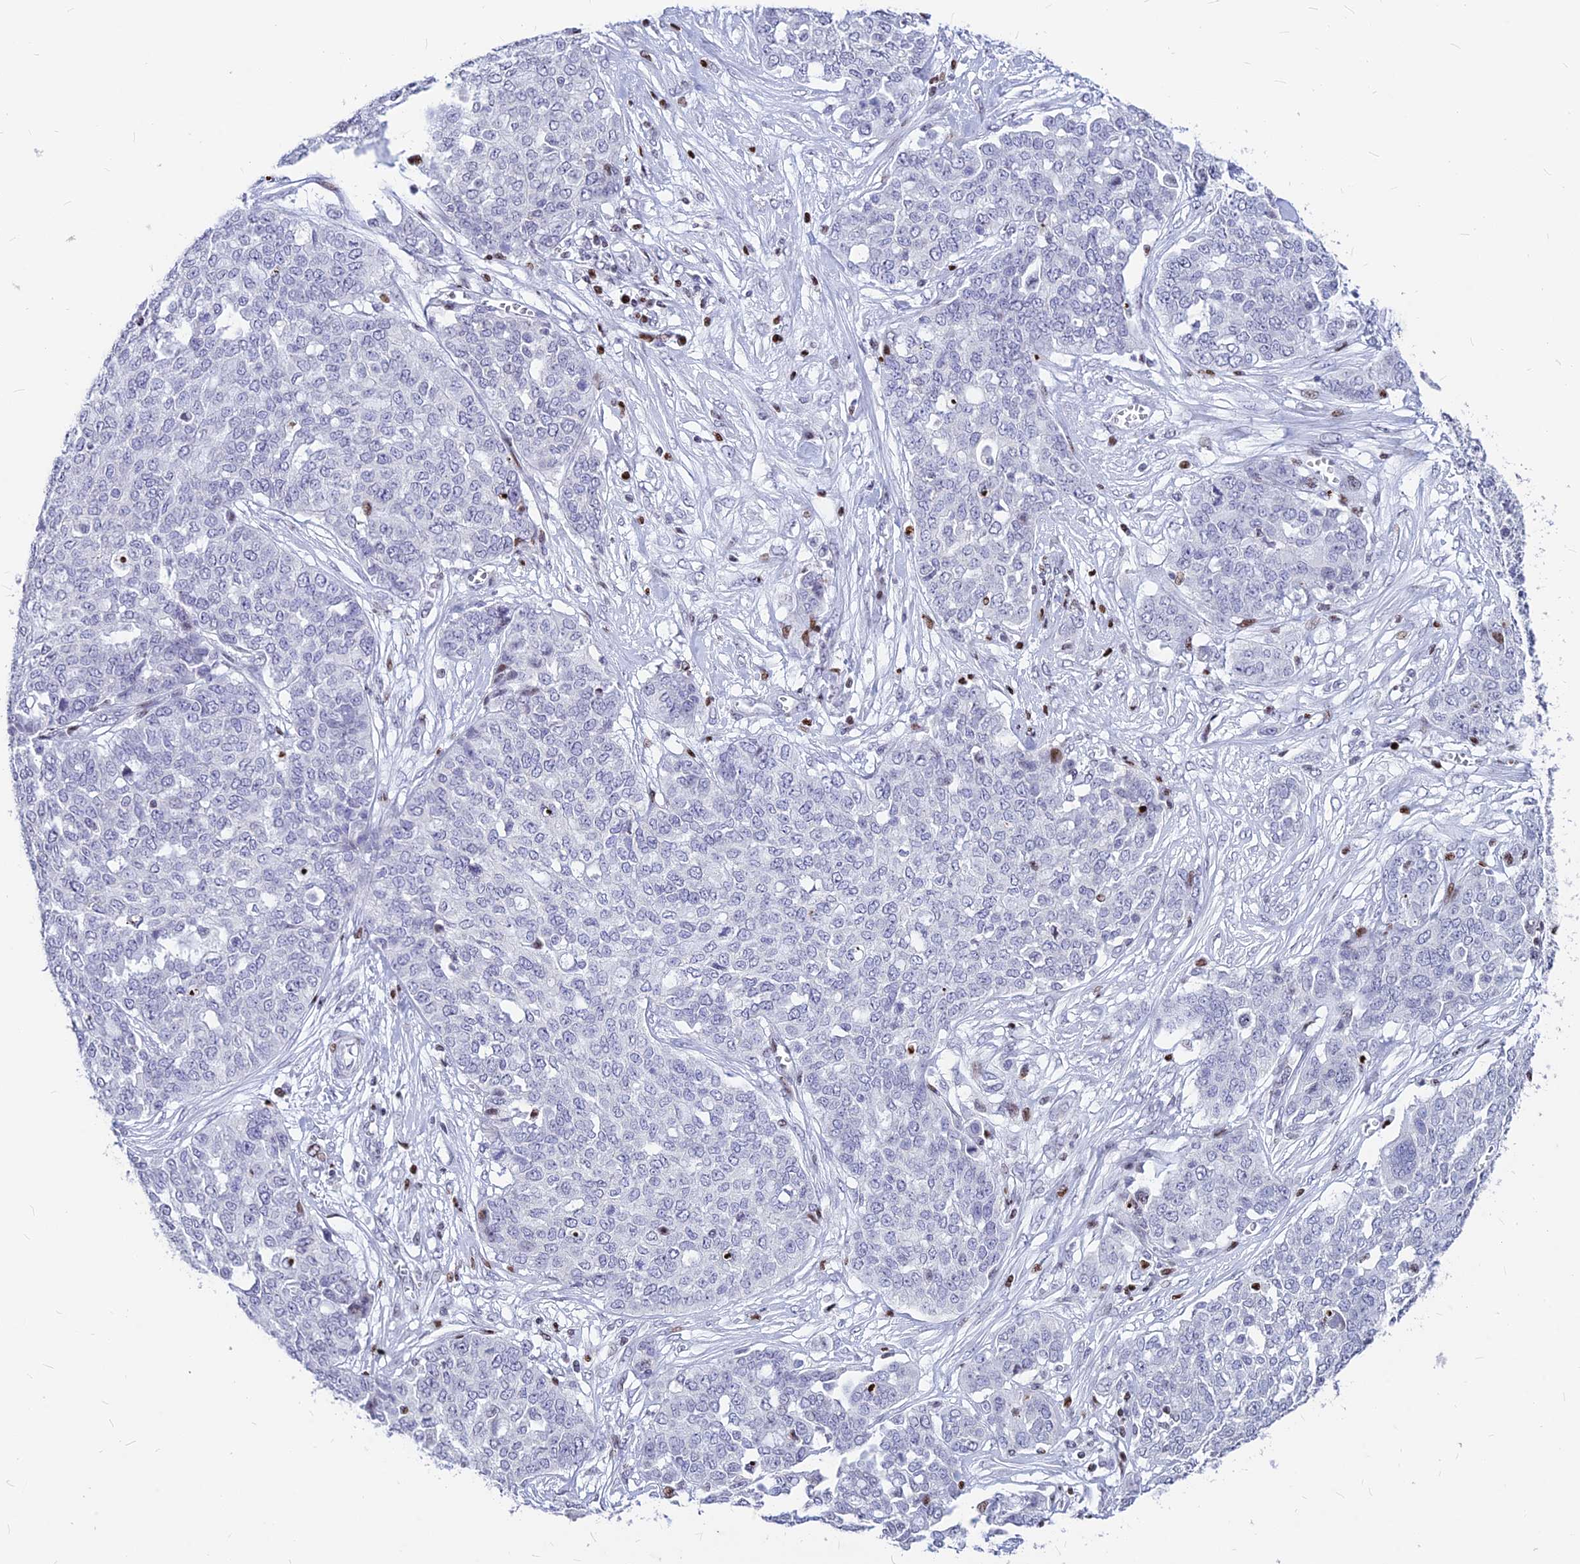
{"staining": {"intensity": "negative", "quantity": "none", "location": "none"}, "tissue": "ovarian cancer", "cell_type": "Tumor cells", "image_type": "cancer", "snomed": [{"axis": "morphology", "description": "Cystadenocarcinoma, serous, NOS"}, {"axis": "topography", "description": "Soft tissue"}, {"axis": "topography", "description": "Ovary"}], "caption": "This is a photomicrograph of immunohistochemistry staining of ovarian cancer (serous cystadenocarcinoma), which shows no staining in tumor cells.", "gene": "PRPS1", "patient": {"sex": "female", "age": 57}}